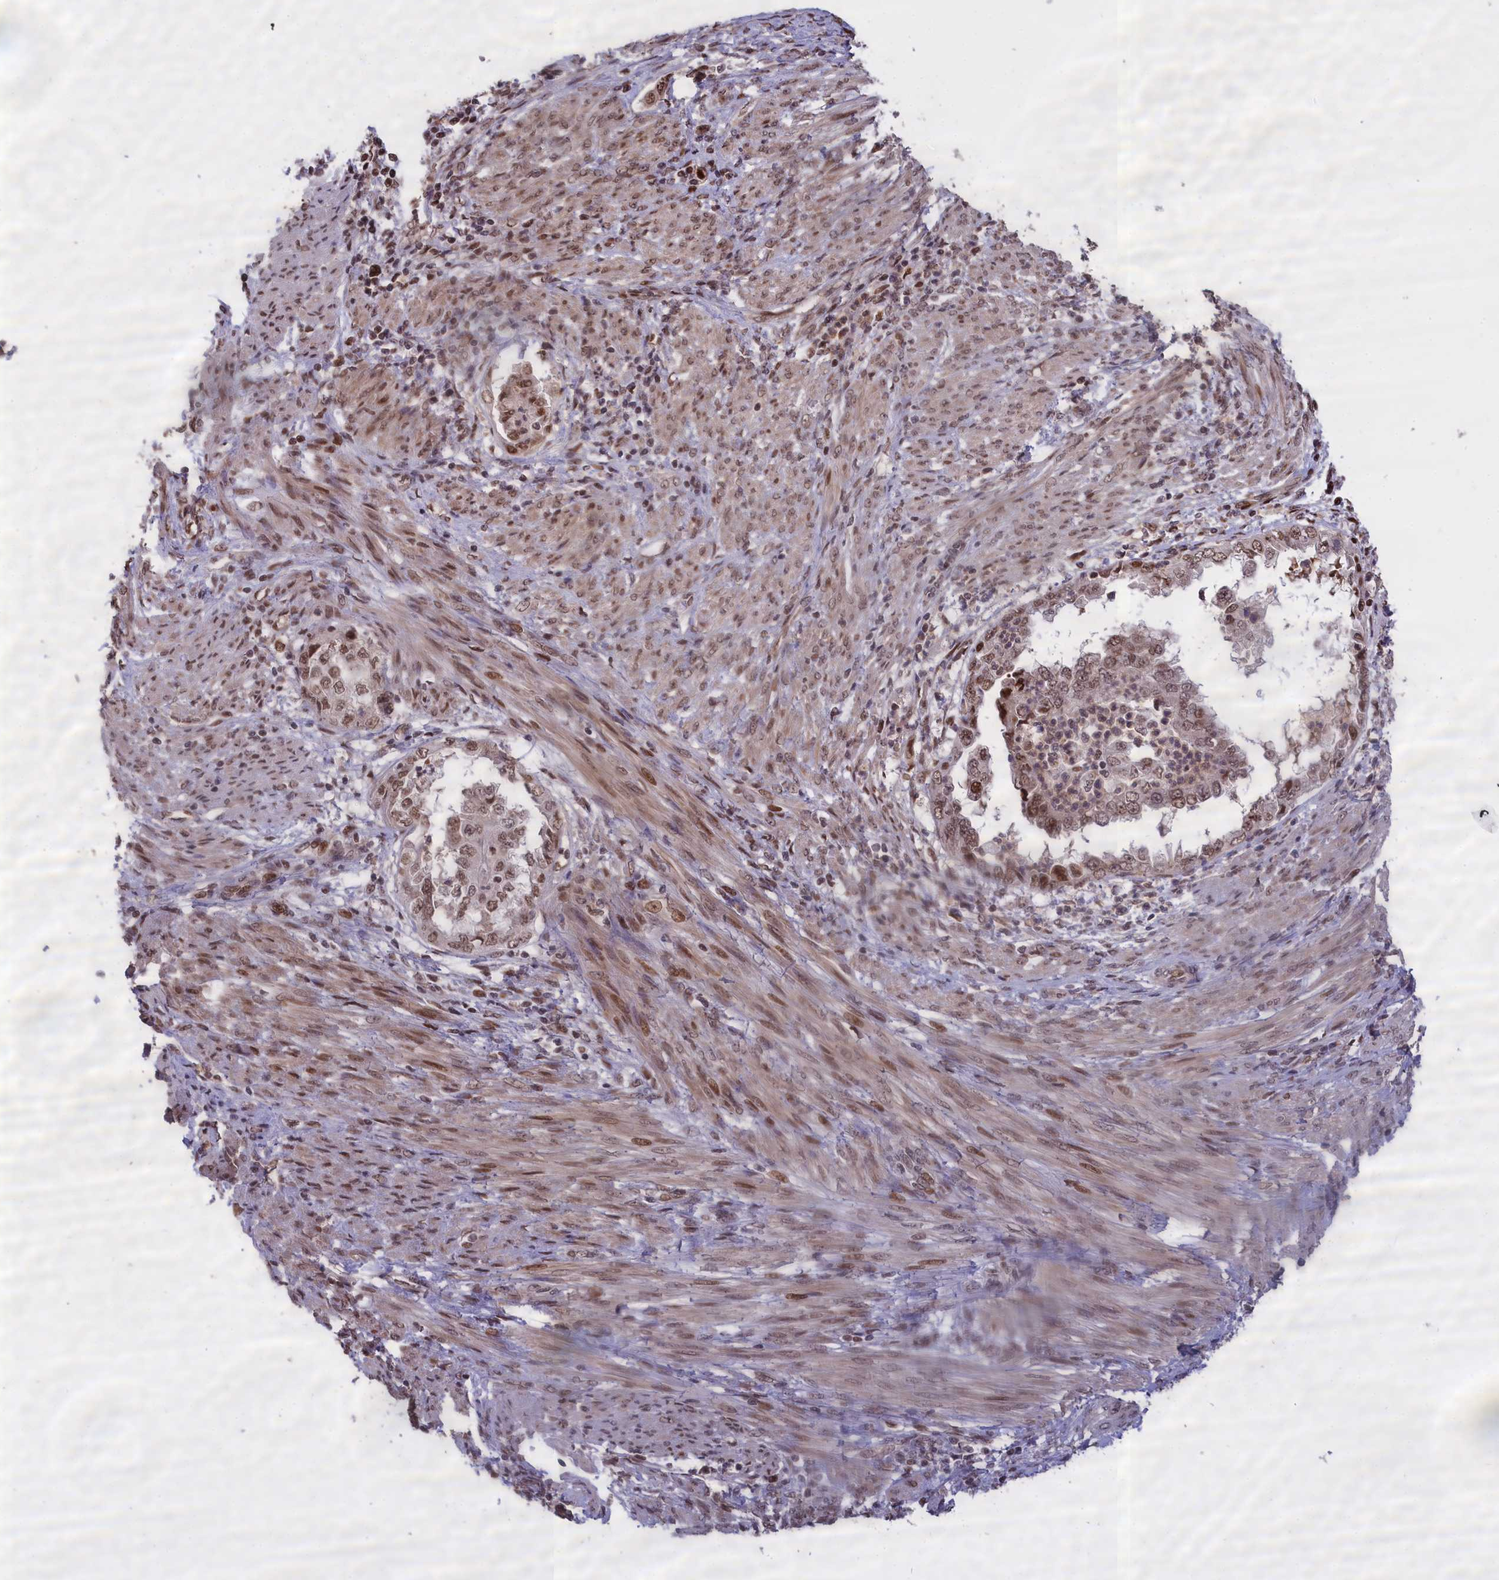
{"staining": {"intensity": "moderate", "quantity": ">75%", "location": "nuclear"}, "tissue": "endometrial cancer", "cell_type": "Tumor cells", "image_type": "cancer", "snomed": [{"axis": "morphology", "description": "Adenocarcinoma, NOS"}, {"axis": "topography", "description": "Endometrium"}], "caption": "Immunohistochemistry (IHC) of human endometrial cancer (adenocarcinoma) displays medium levels of moderate nuclear staining in about >75% of tumor cells.", "gene": "RELB", "patient": {"sex": "female", "age": 85}}